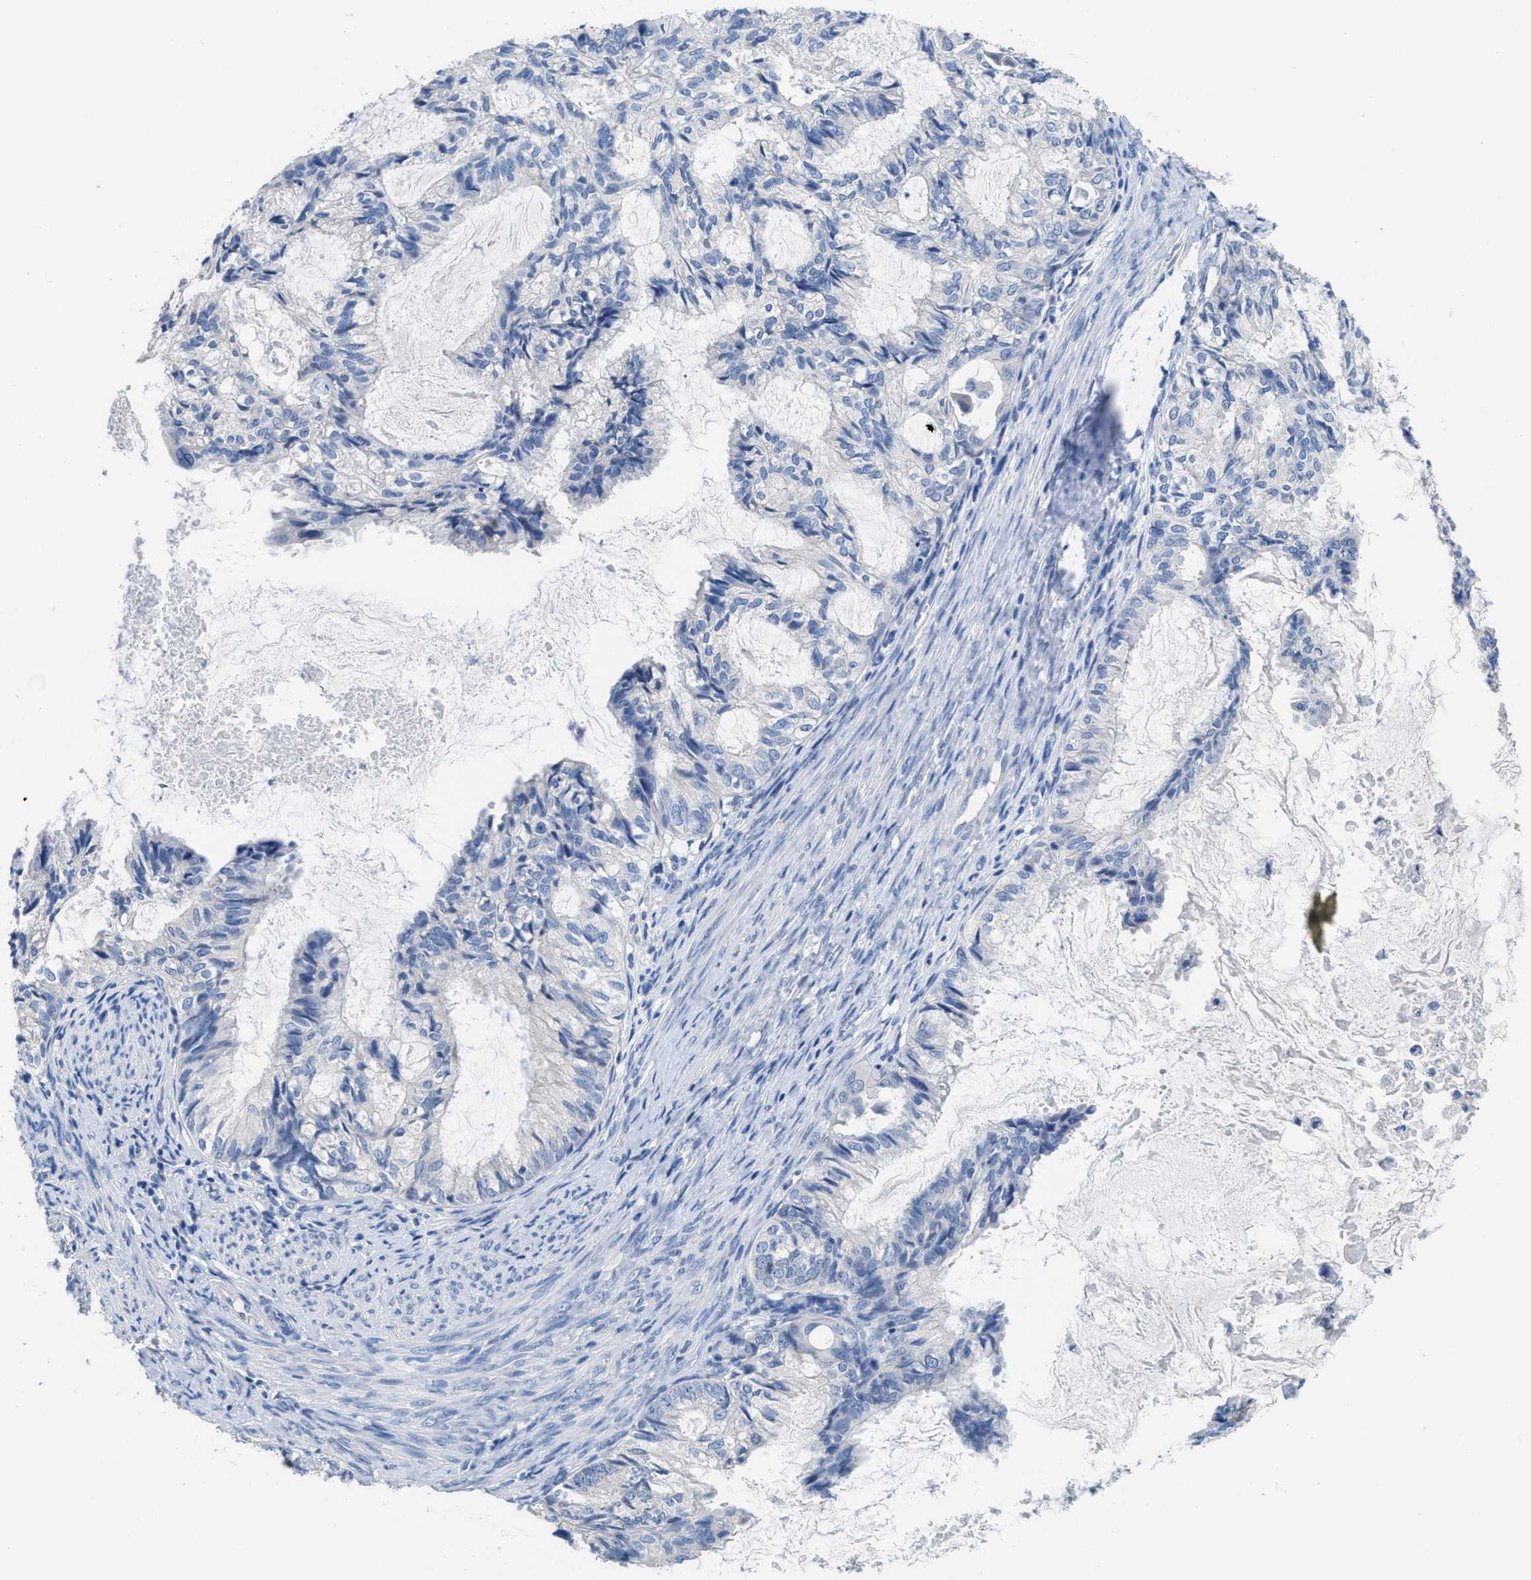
{"staining": {"intensity": "negative", "quantity": "none", "location": "none"}, "tissue": "cervical cancer", "cell_type": "Tumor cells", "image_type": "cancer", "snomed": [{"axis": "morphology", "description": "Normal tissue, NOS"}, {"axis": "morphology", "description": "Adenocarcinoma, NOS"}, {"axis": "topography", "description": "Cervix"}, {"axis": "topography", "description": "Endometrium"}], "caption": "IHC of human cervical cancer displays no expression in tumor cells. (DAB (3,3'-diaminobenzidine) IHC, high magnification).", "gene": "CA9", "patient": {"sex": "female", "age": 86}}